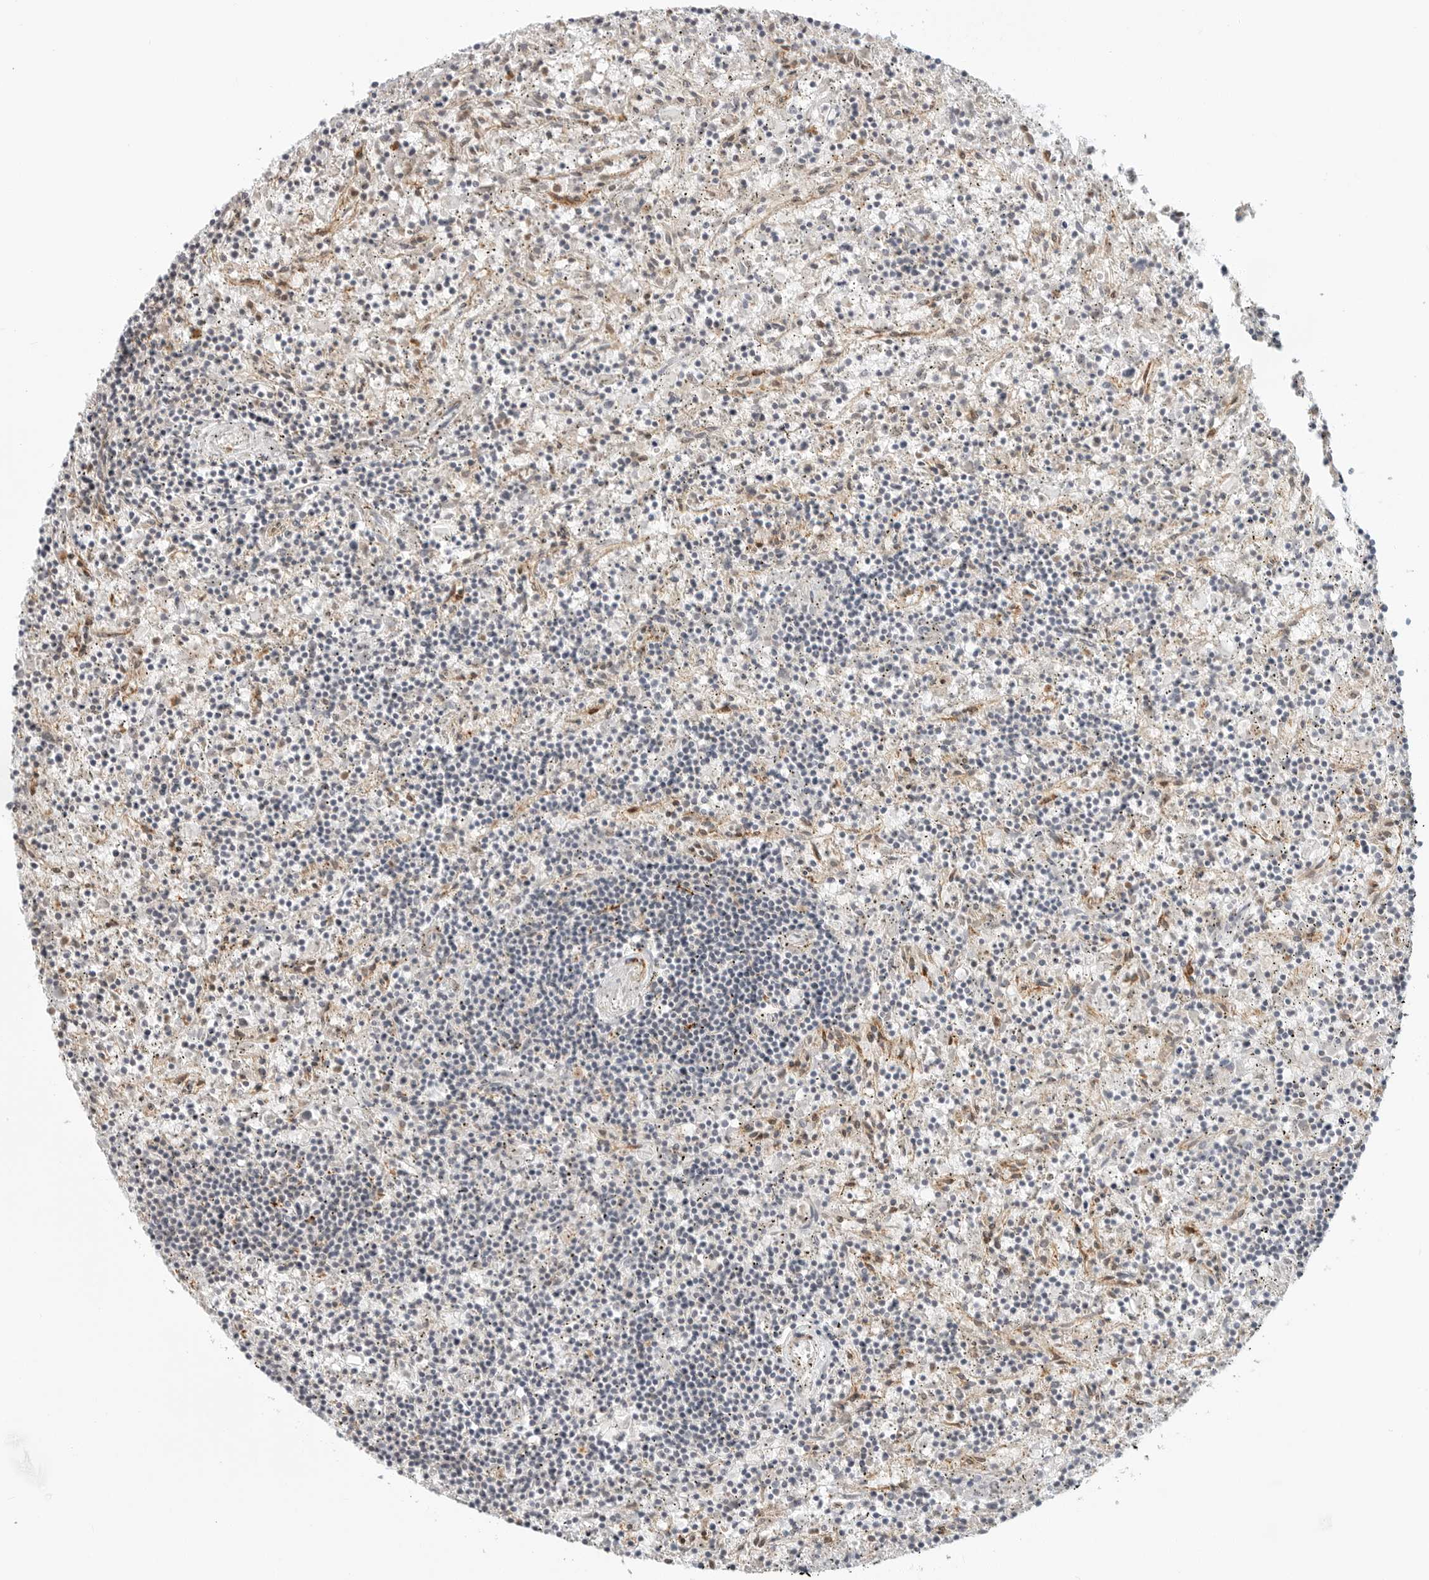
{"staining": {"intensity": "negative", "quantity": "none", "location": "none"}, "tissue": "lymphoma", "cell_type": "Tumor cells", "image_type": "cancer", "snomed": [{"axis": "morphology", "description": "Malignant lymphoma, non-Hodgkin's type, Low grade"}, {"axis": "topography", "description": "Spleen"}], "caption": "Tumor cells are negative for brown protein staining in low-grade malignant lymphoma, non-Hodgkin's type.", "gene": "C1QTNF1", "patient": {"sex": "male", "age": 76}}